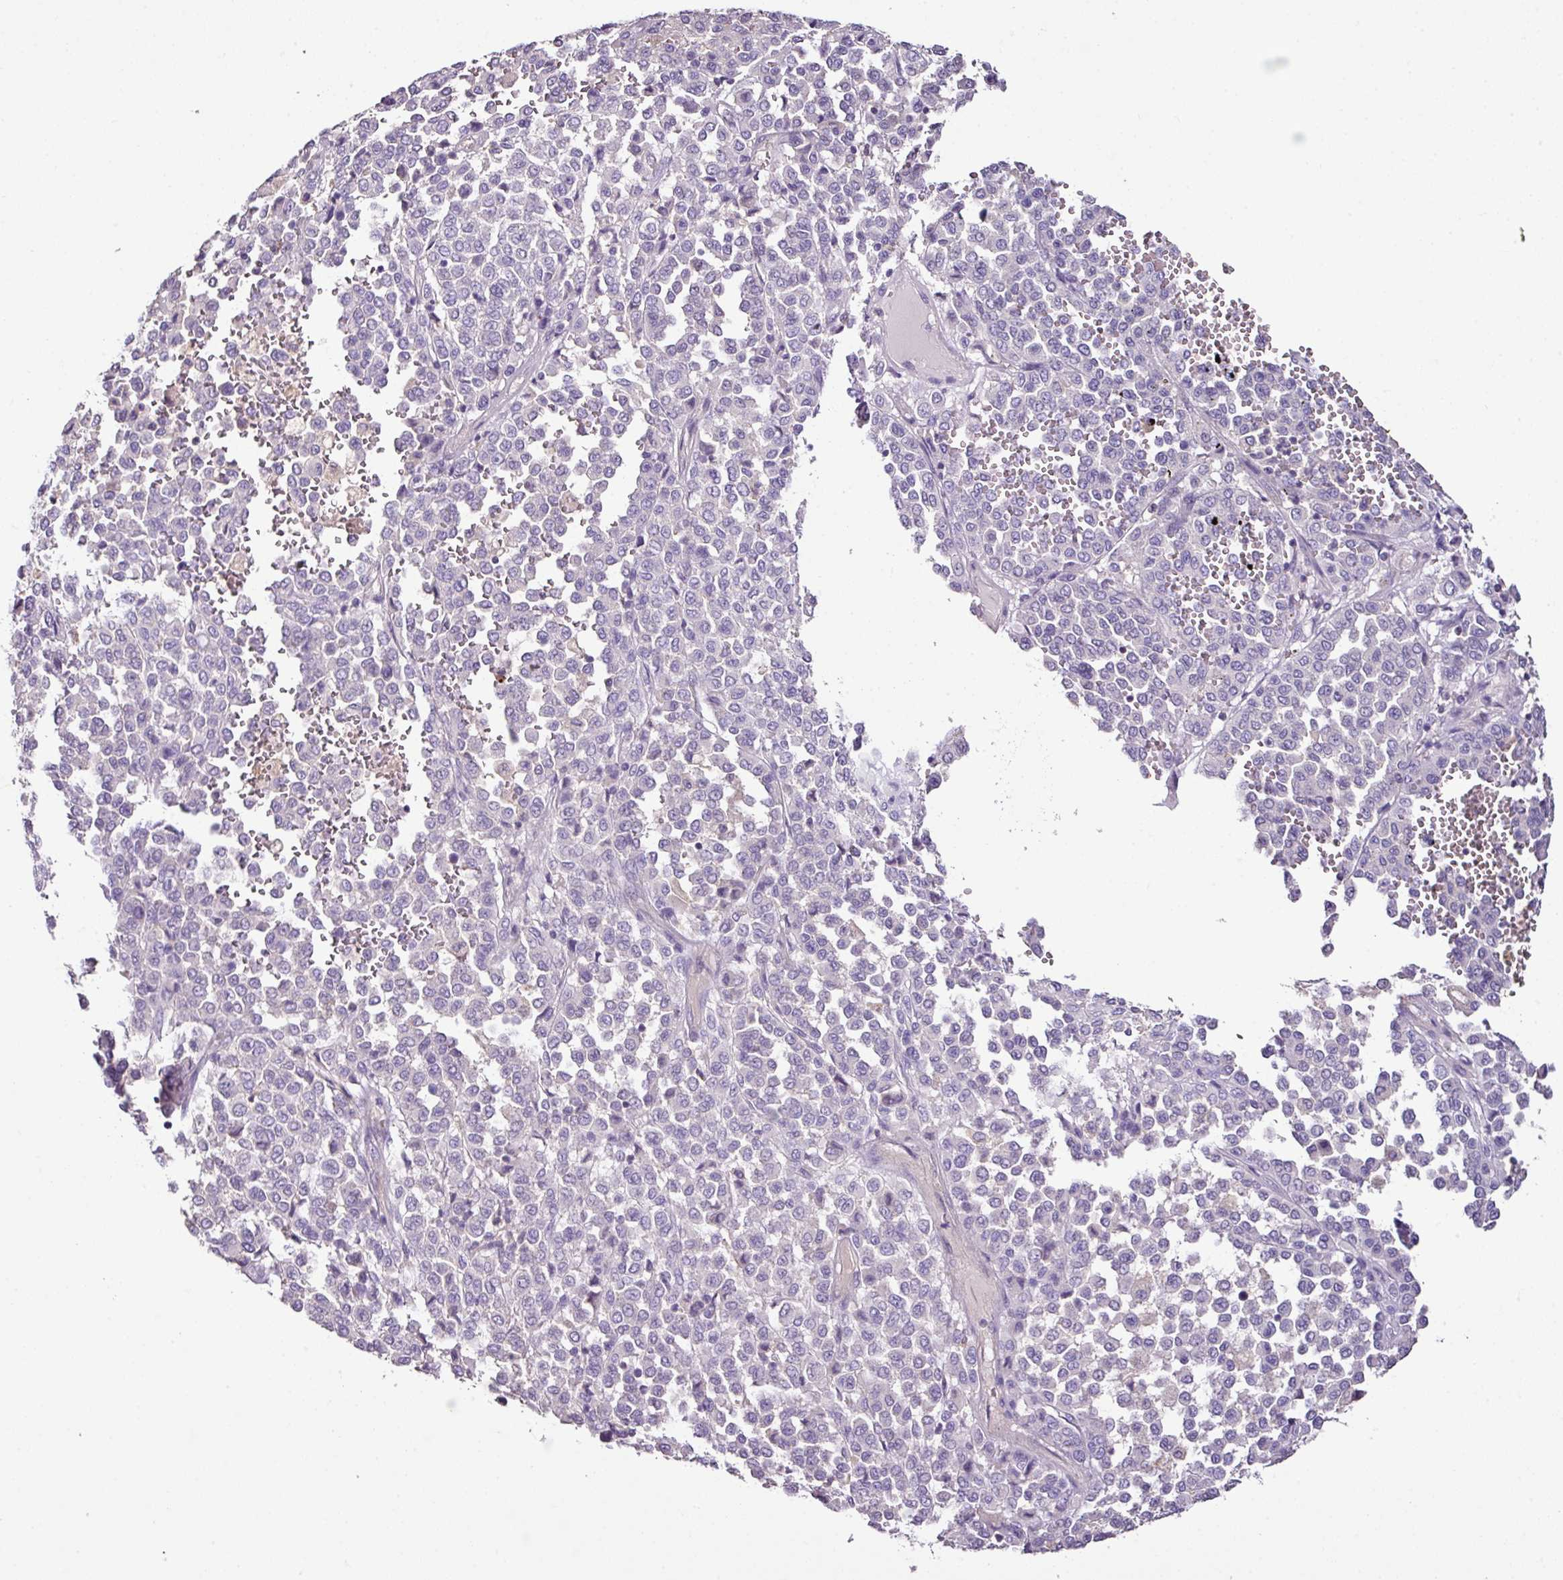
{"staining": {"intensity": "negative", "quantity": "none", "location": "none"}, "tissue": "melanoma", "cell_type": "Tumor cells", "image_type": "cancer", "snomed": [{"axis": "morphology", "description": "Malignant melanoma, Metastatic site"}, {"axis": "topography", "description": "Pancreas"}], "caption": "The histopathology image exhibits no staining of tumor cells in melanoma.", "gene": "AGR3", "patient": {"sex": "female", "age": 30}}